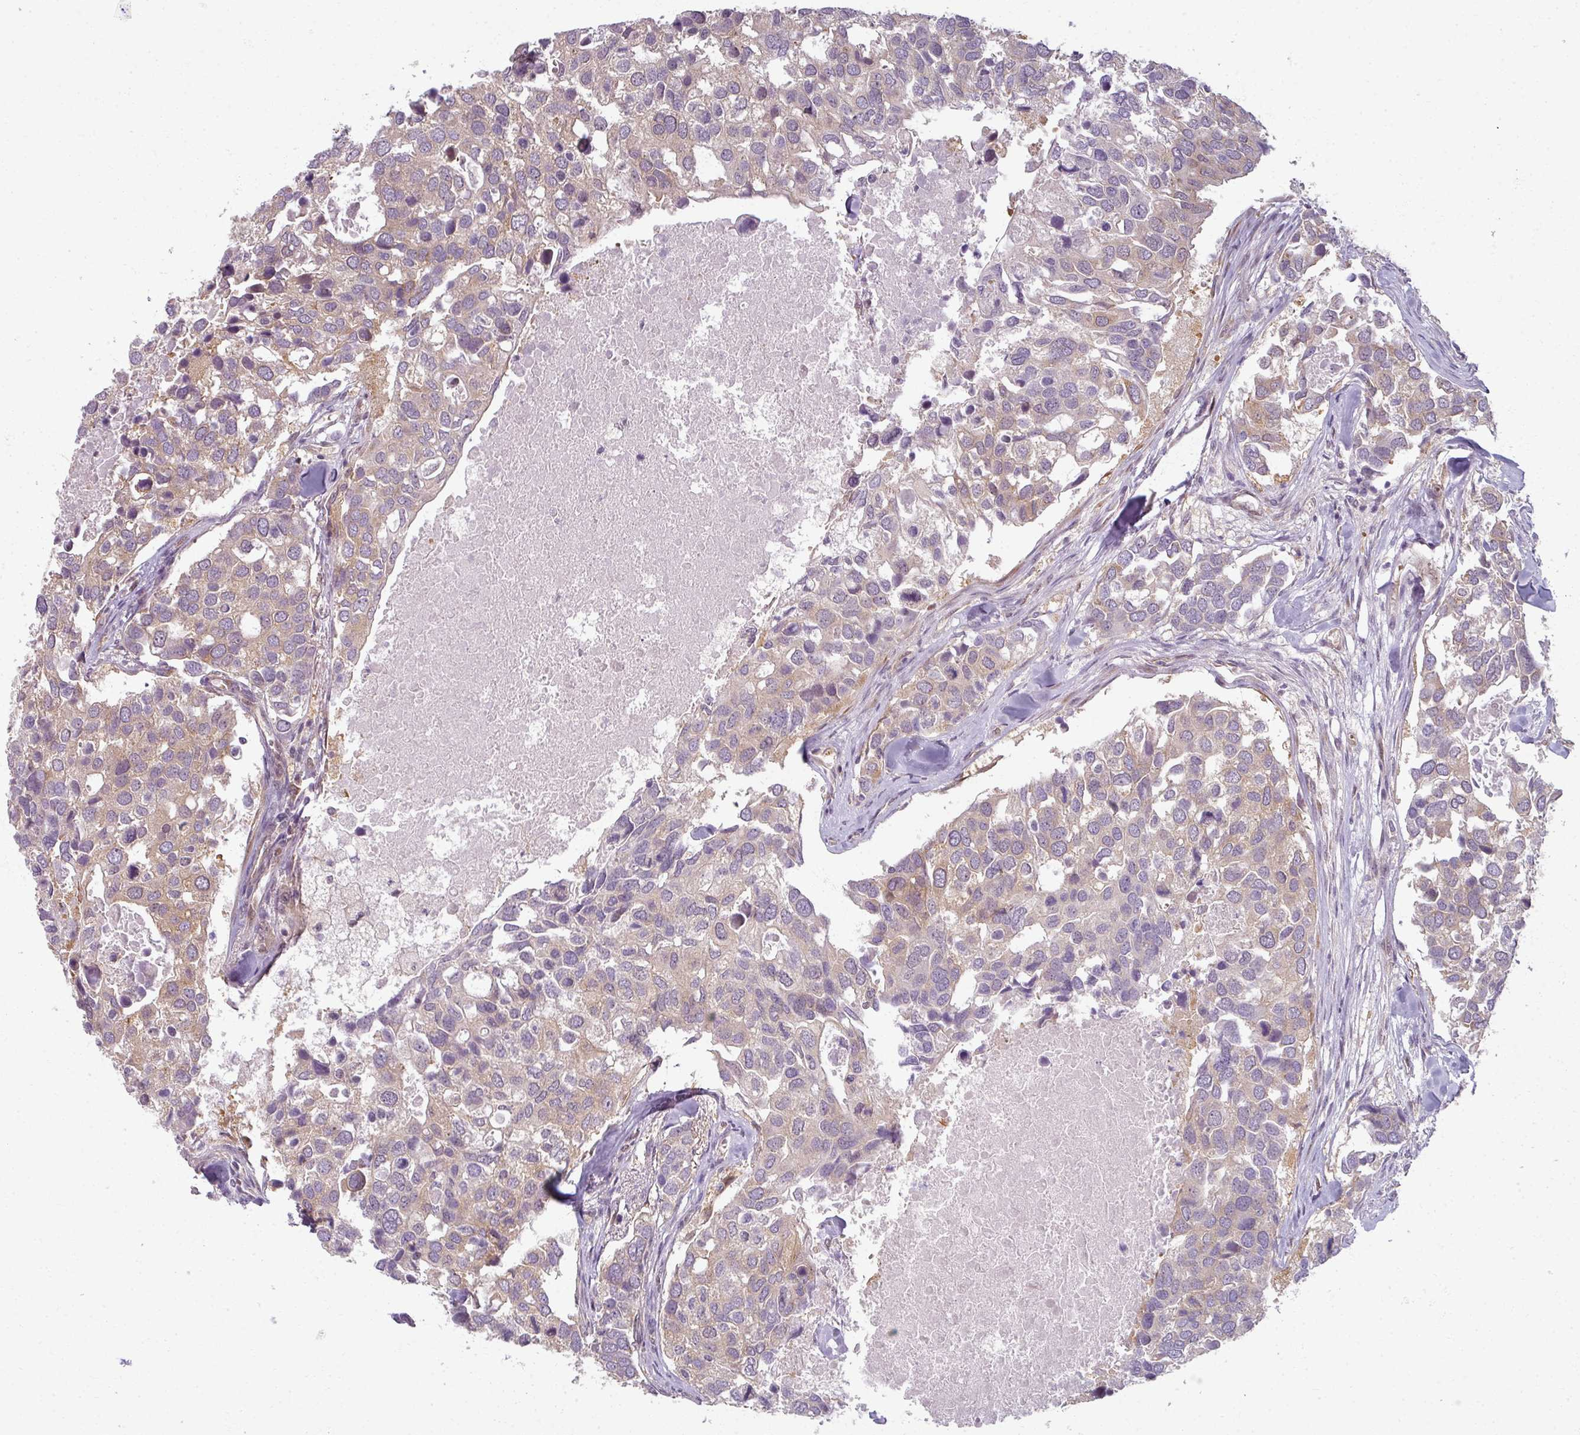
{"staining": {"intensity": "weak", "quantity": "25%-75%", "location": "cytoplasmic/membranous"}, "tissue": "breast cancer", "cell_type": "Tumor cells", "image_type": "cancer", "snomed": [{"axis": "morphology", "description": "Duct carcinoma"}, {"axis": "topography", "description": "Breast"}], "caption": "Human breast cancer stained with a protein marker reveals weak staining in tumor cells.", "gene": "AGPAT4", "patient": {"sex": "female", "age": 83}}